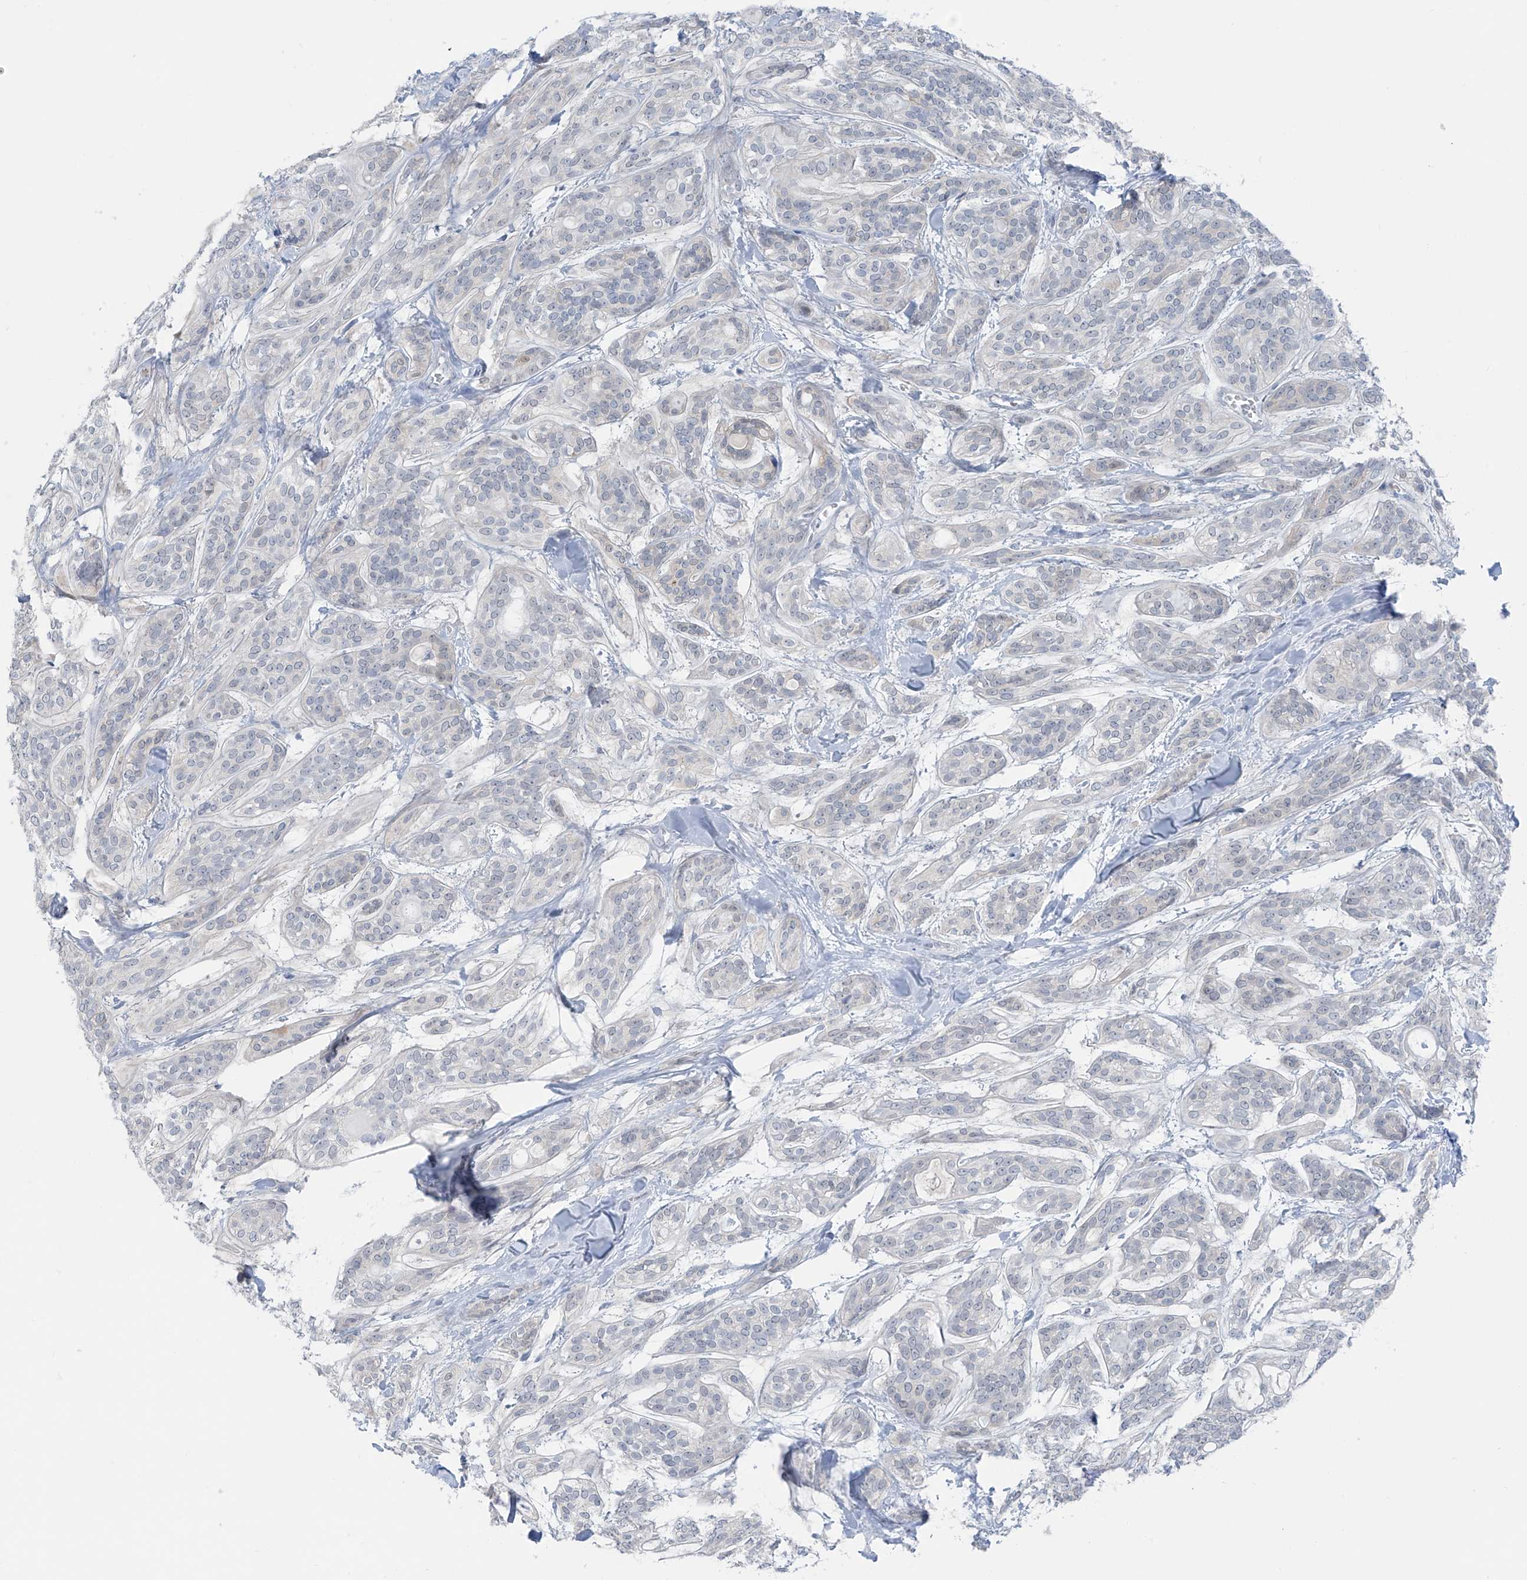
{"staining": {"intensity": "negative", "quantity": "none", "location": "none"}, "tissue": "head and neck cancer", "cell_type": "Tumor cells", "image_type": "cancer", "snomed": [{"axis": "morphology", "description": "Adenocarcinoma, NOS"}, {"axis": "topography", "description": "Head-Neck"}], "caption": "An immunohistochemistry (IHC) micrograph of head and neck cancer (adenocarcinoma) is shown. There is no staining in tumor cells of head and neck cancer (adenocarcinoma).", "gene": "ZNF793", "patient": {"sex": "male", "age": 66}}